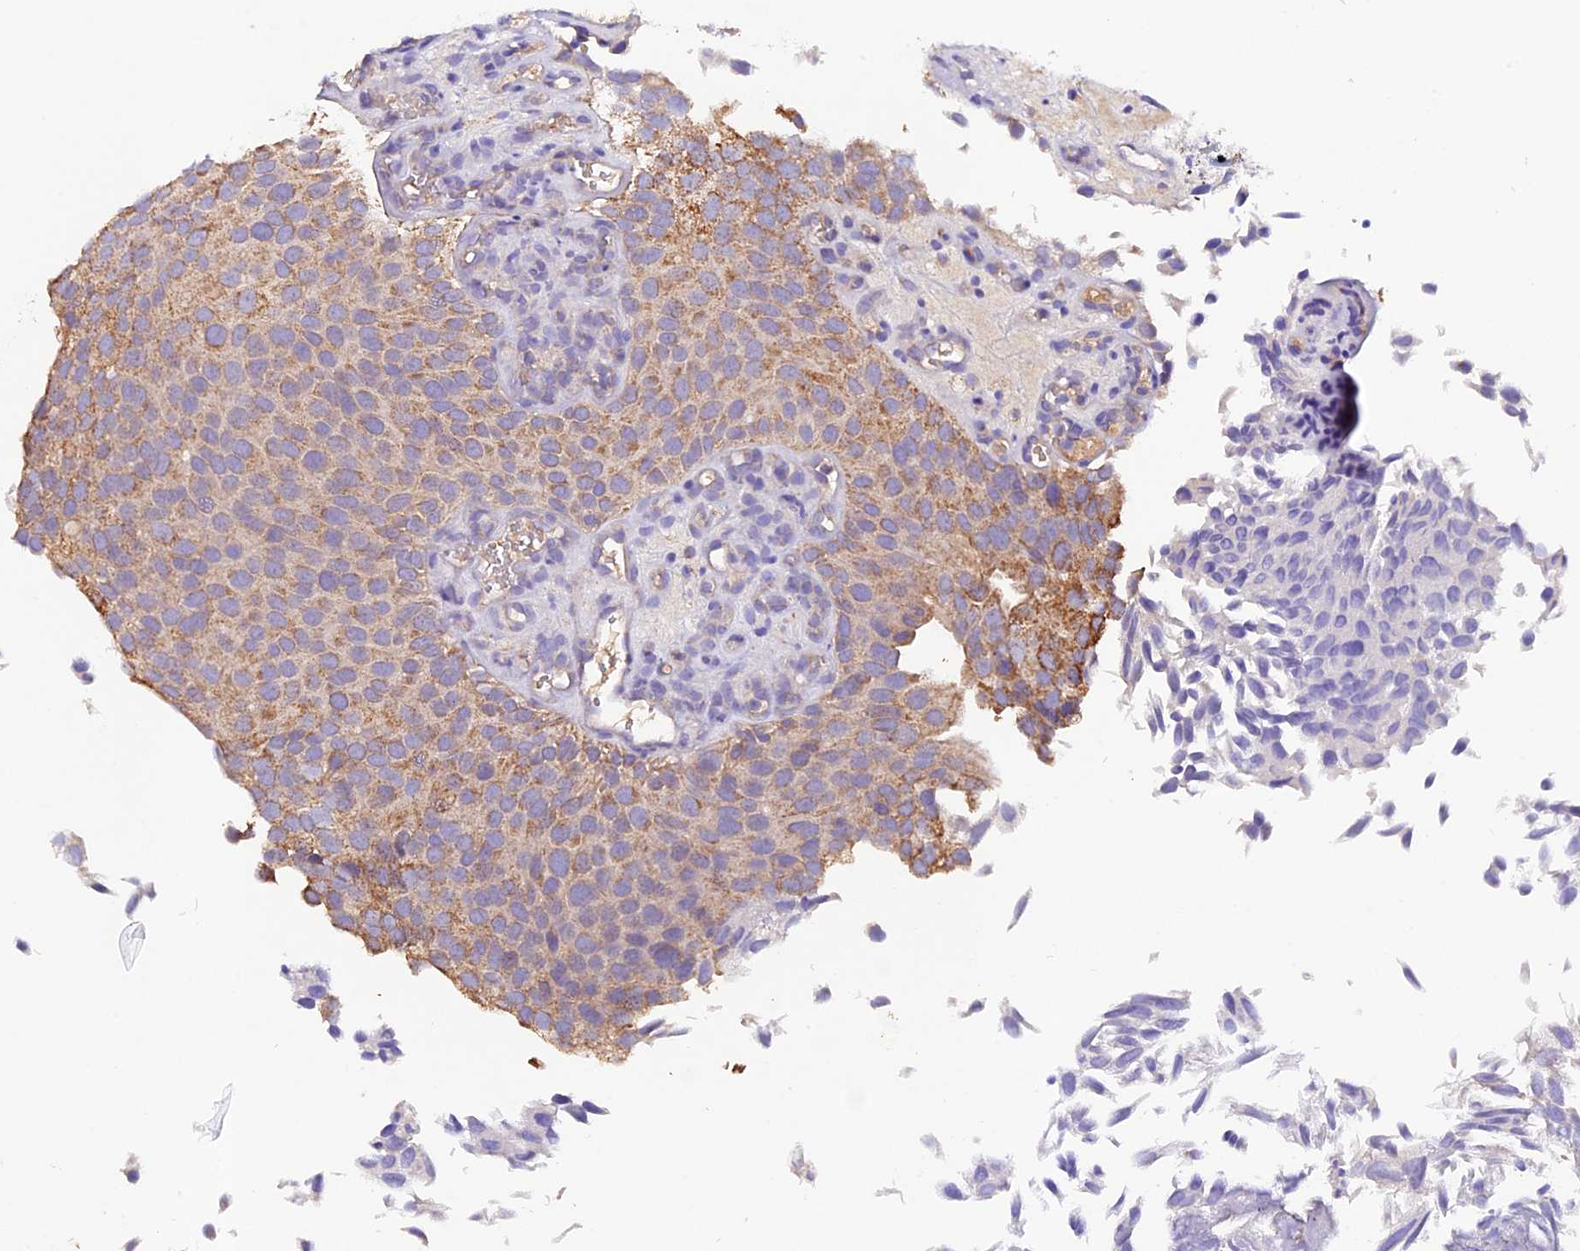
{"staining": {"intensity": "weak", "quantity": ">75%", "location": "cytoplasmic/membranous"}, "tissue": "urothelial cancer", "cell_type": "Tumor cells", "image_type": "cancer", "snomed": [{"axis": "morphology", "description": "Urothelial carcinoma, Low grade"}, {"axis": "topography", "description": "Urinary bladder"}], "caption": "Low-grade urothelial carcinoma stained with a protein marker shows weak staining in tumor cells.", "gene": "SIX5", "patient": {"sex": "male", "age": 89}}